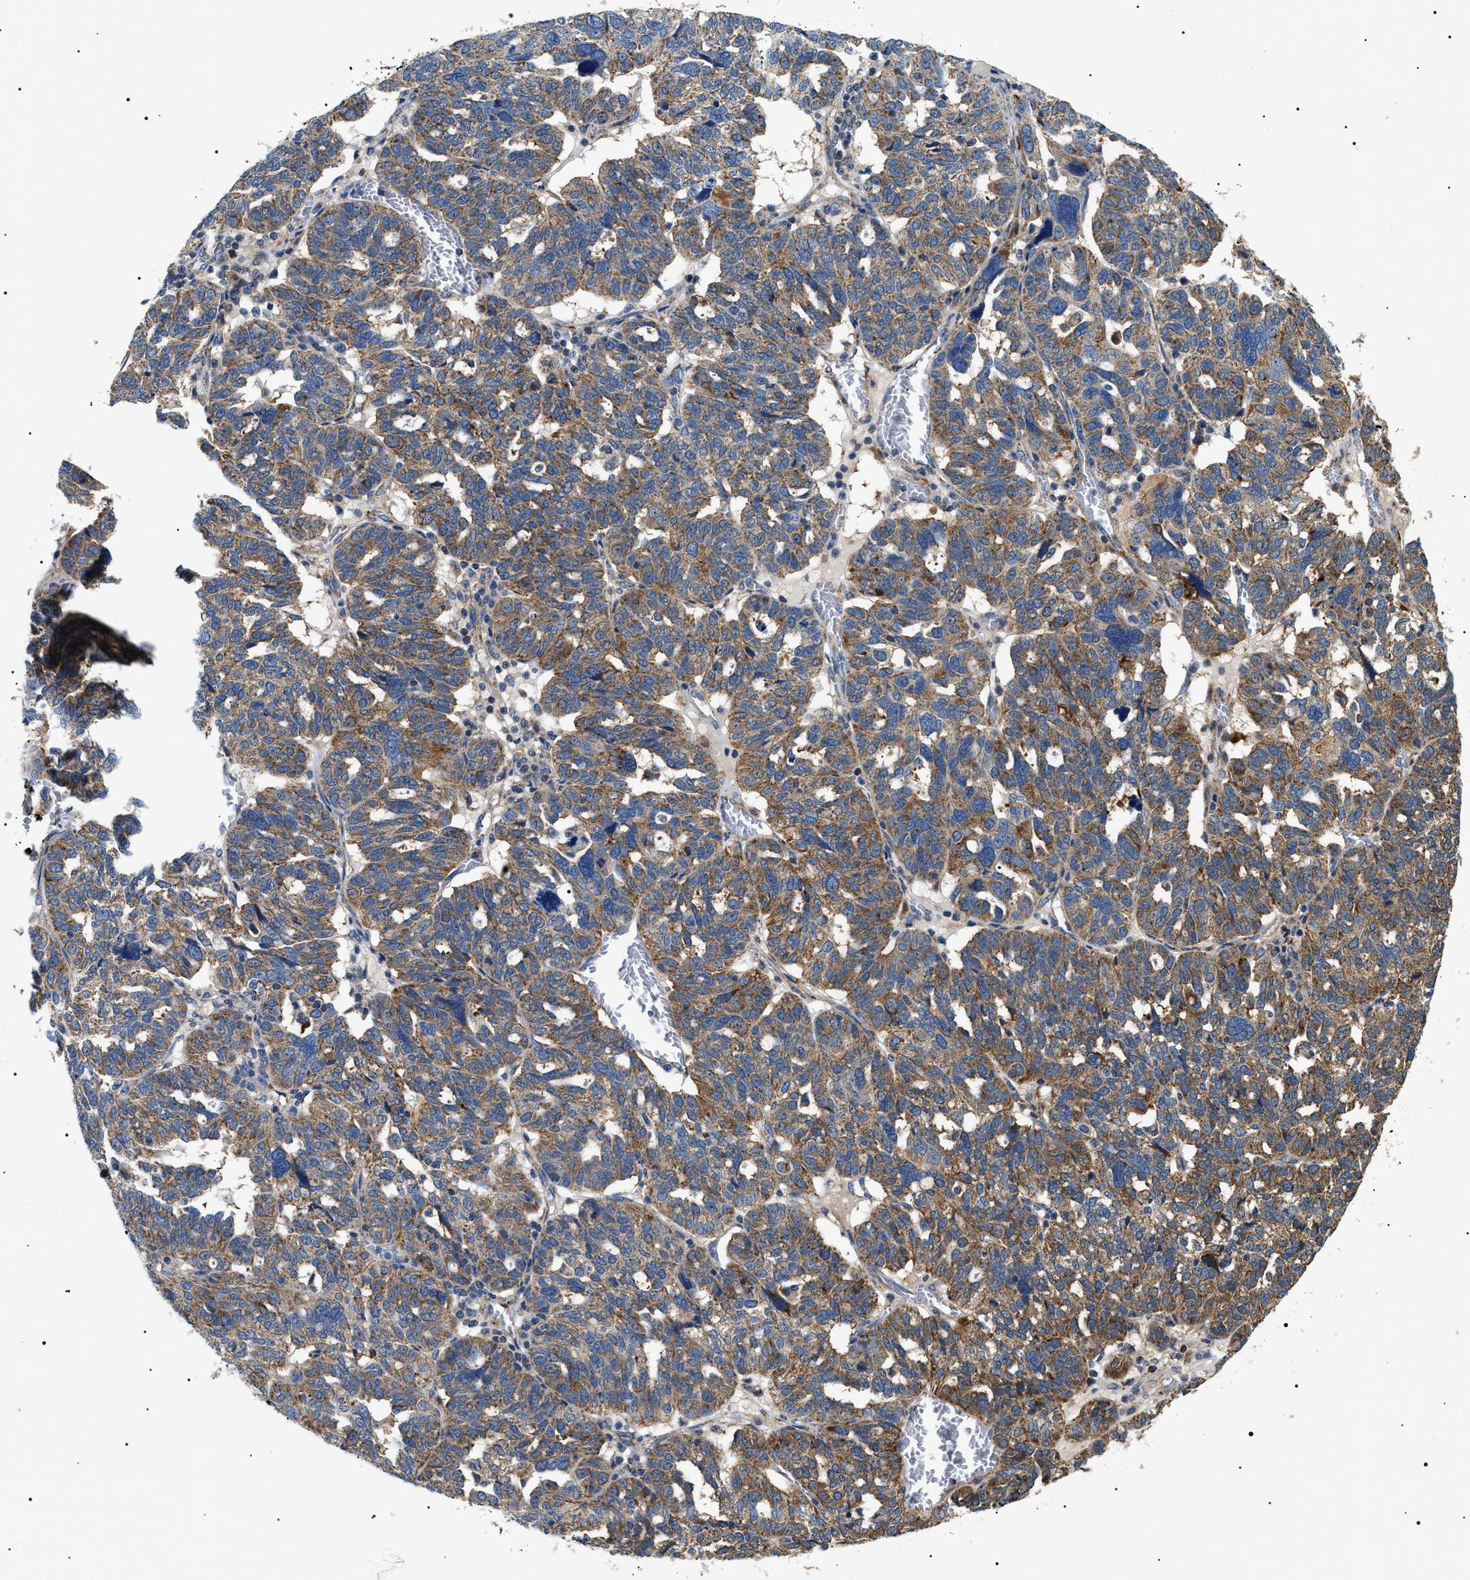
{"staining": {"intensity": "moderate", "quantity": ">75%", "location": "cytoplasmic/membranous"}, "tissue": "ovarian cancer", "cell_type": "Tumor cells", "image_type": "cancer", "snomed": [{"axis": "morphology", "description": "Cystadenocarcinoma, serous, NOS"}, {"axis": "topography", "description": "Ovary"}], "caption": "Serous cystadenocarcinoma (ovarian) stained for a protein (brown) displays moderate cytoplasmic/membranous positive staining in approximately >75% of tumor cells.", "gene": "OXSM", "patient": {"sex": "female", "age": 59}}